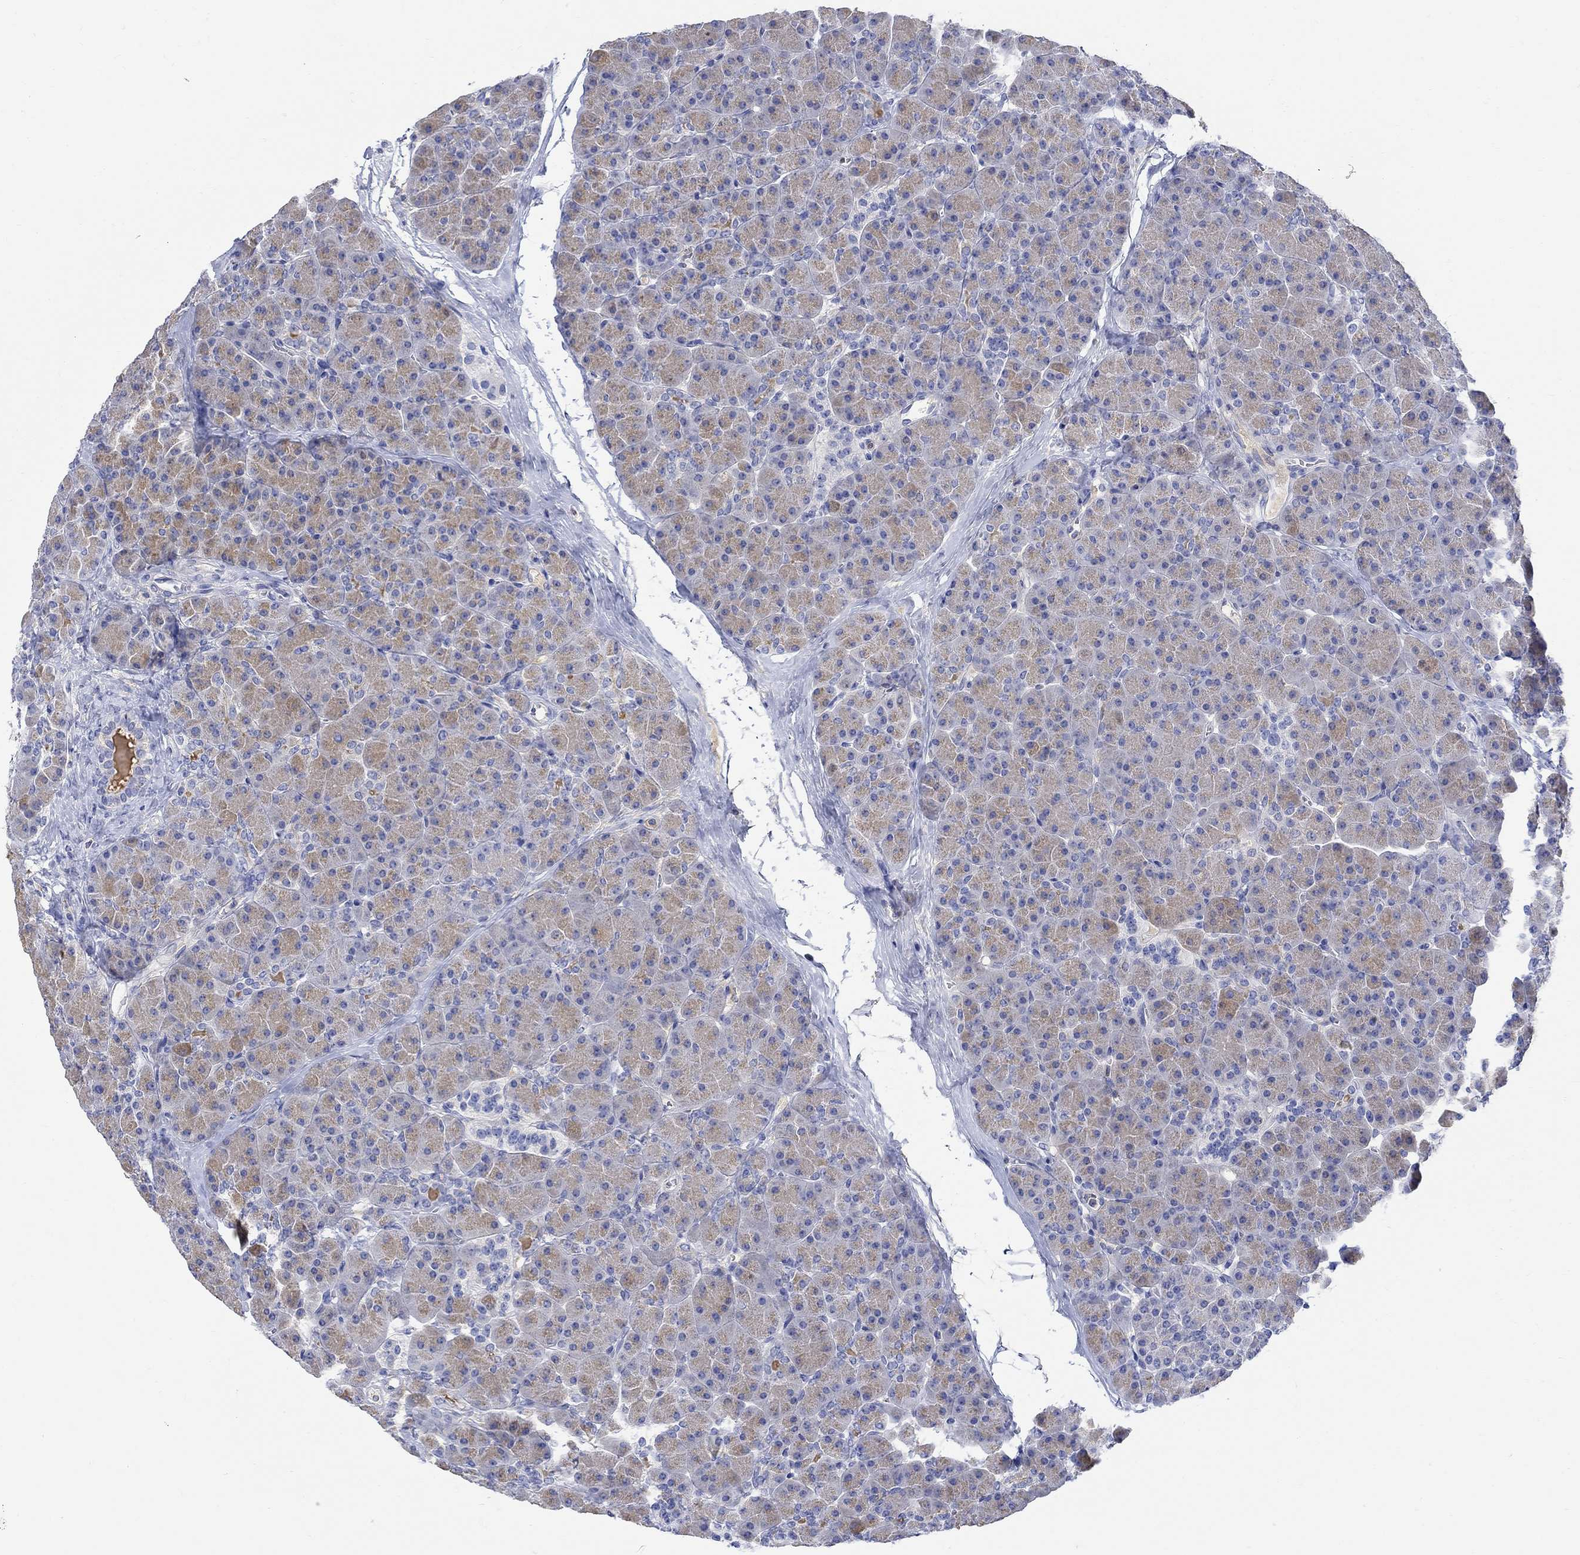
{"staining": {"intensity": "weak", "quantity": "25%-75%", "location": "cytoplasmic/membranous"}, "tissue": "pancreas", "cell_type": "Exocrine glandular cells", "image_type": "normal", "snomed": [{"axis": "morphology", "description": "Normal tissue, NOS"}, {"axis": "topography", "description": "Pancreas"}], "caption": "An image of pancreas stained for a protein displays weak cytoplasmic/membranous brown staining in exocrine glandular cells.", "gene": "GCM1", "patient": {"sex": "female", "age": 44}}